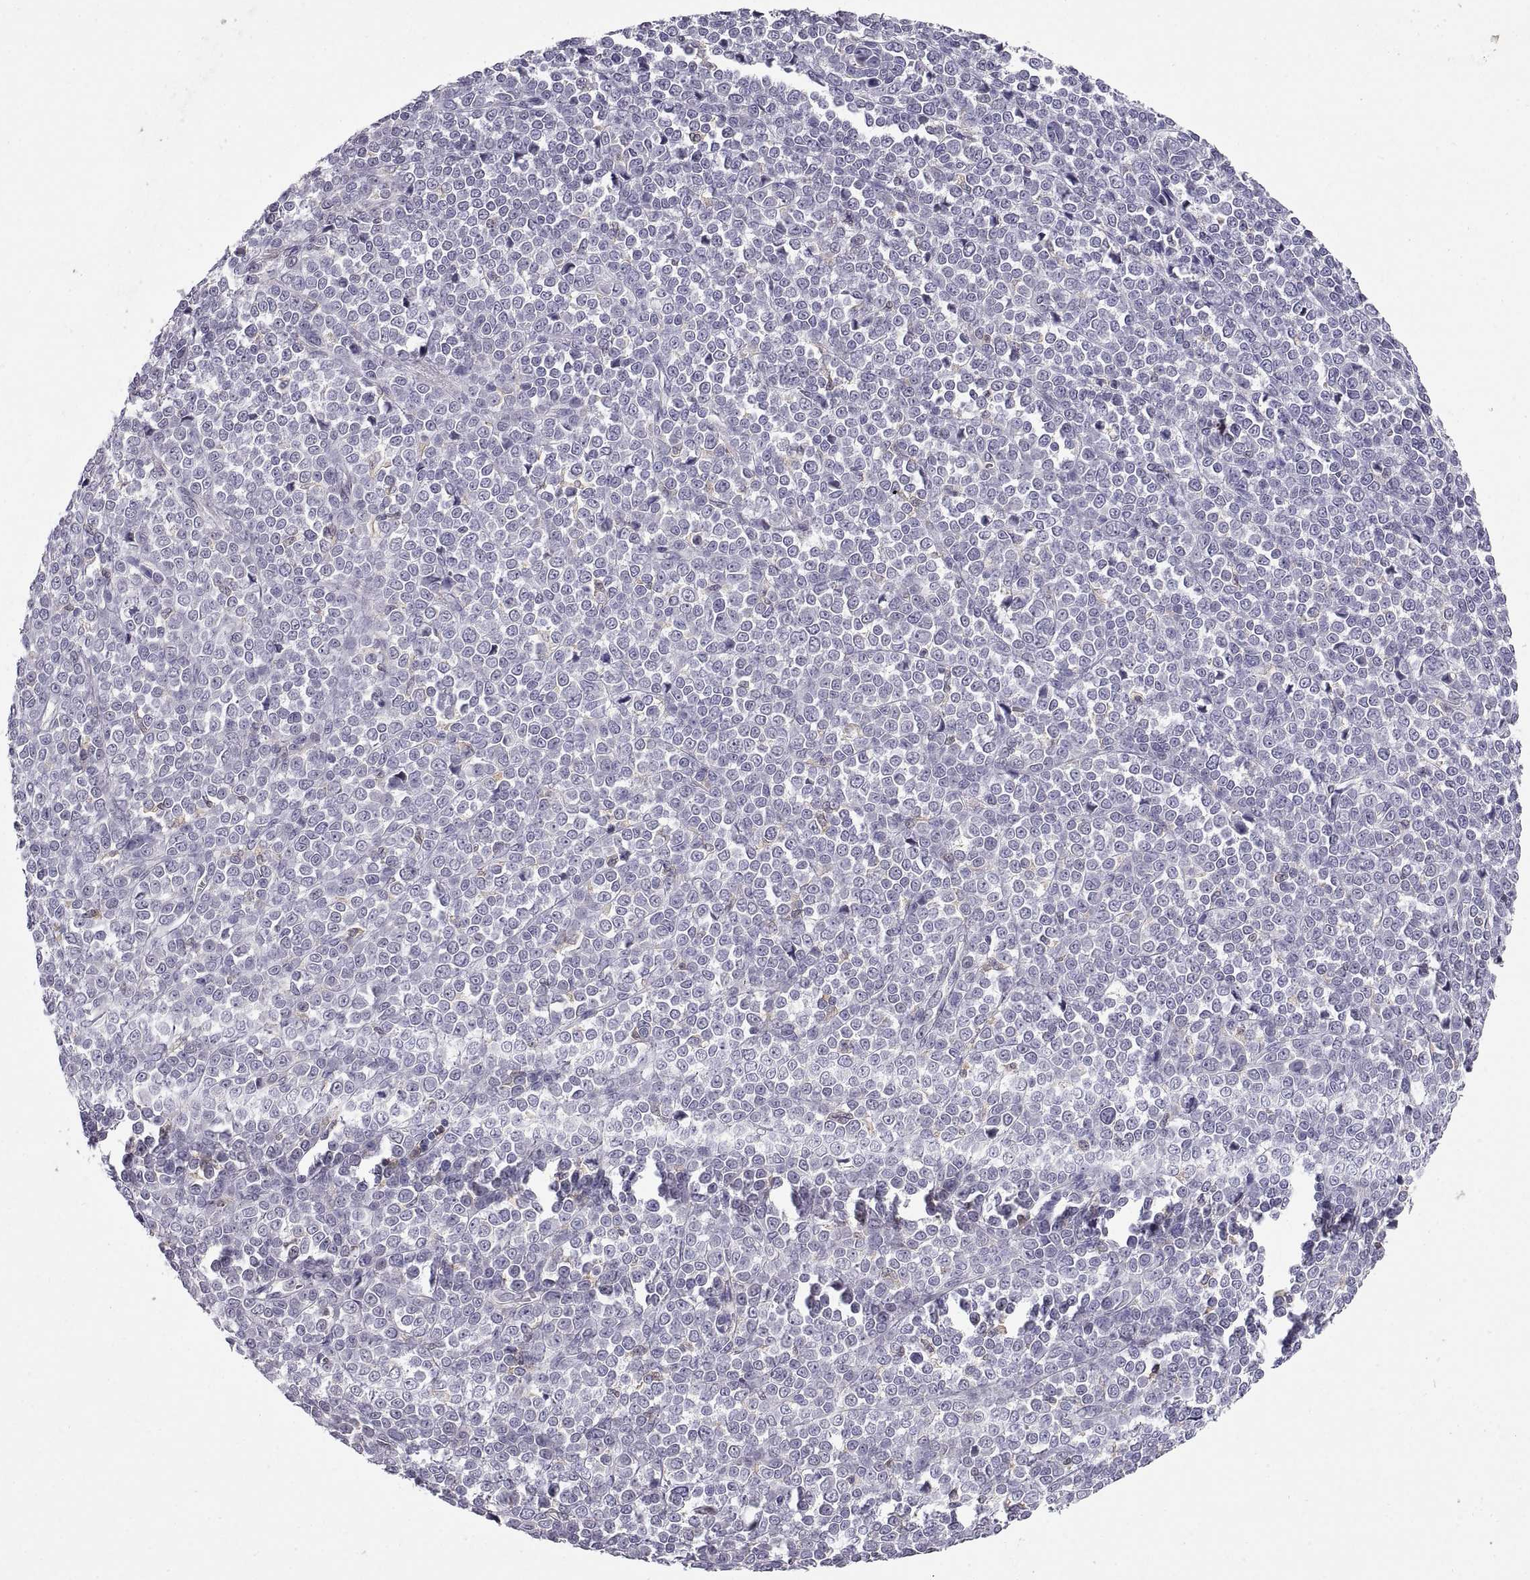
{"staining": {"intensity": "negative", "quantity": "none", "location": "none"}, "tissue": "melanoma", "cell_type": "Tumor cells", "image_type": "cancer", "snomed": [{"axis": "morphology", "description": "Malignant melanoma, NOS"}, {"axis": "topography", "description": "Skin"}], "caption": "Immunohistochemical staining of melanoma reveals no significant staining in tumor cells. Nuclei are stained in blue.", "gene": "DOK3", "patient": {"sex": "female", "age": 95}}